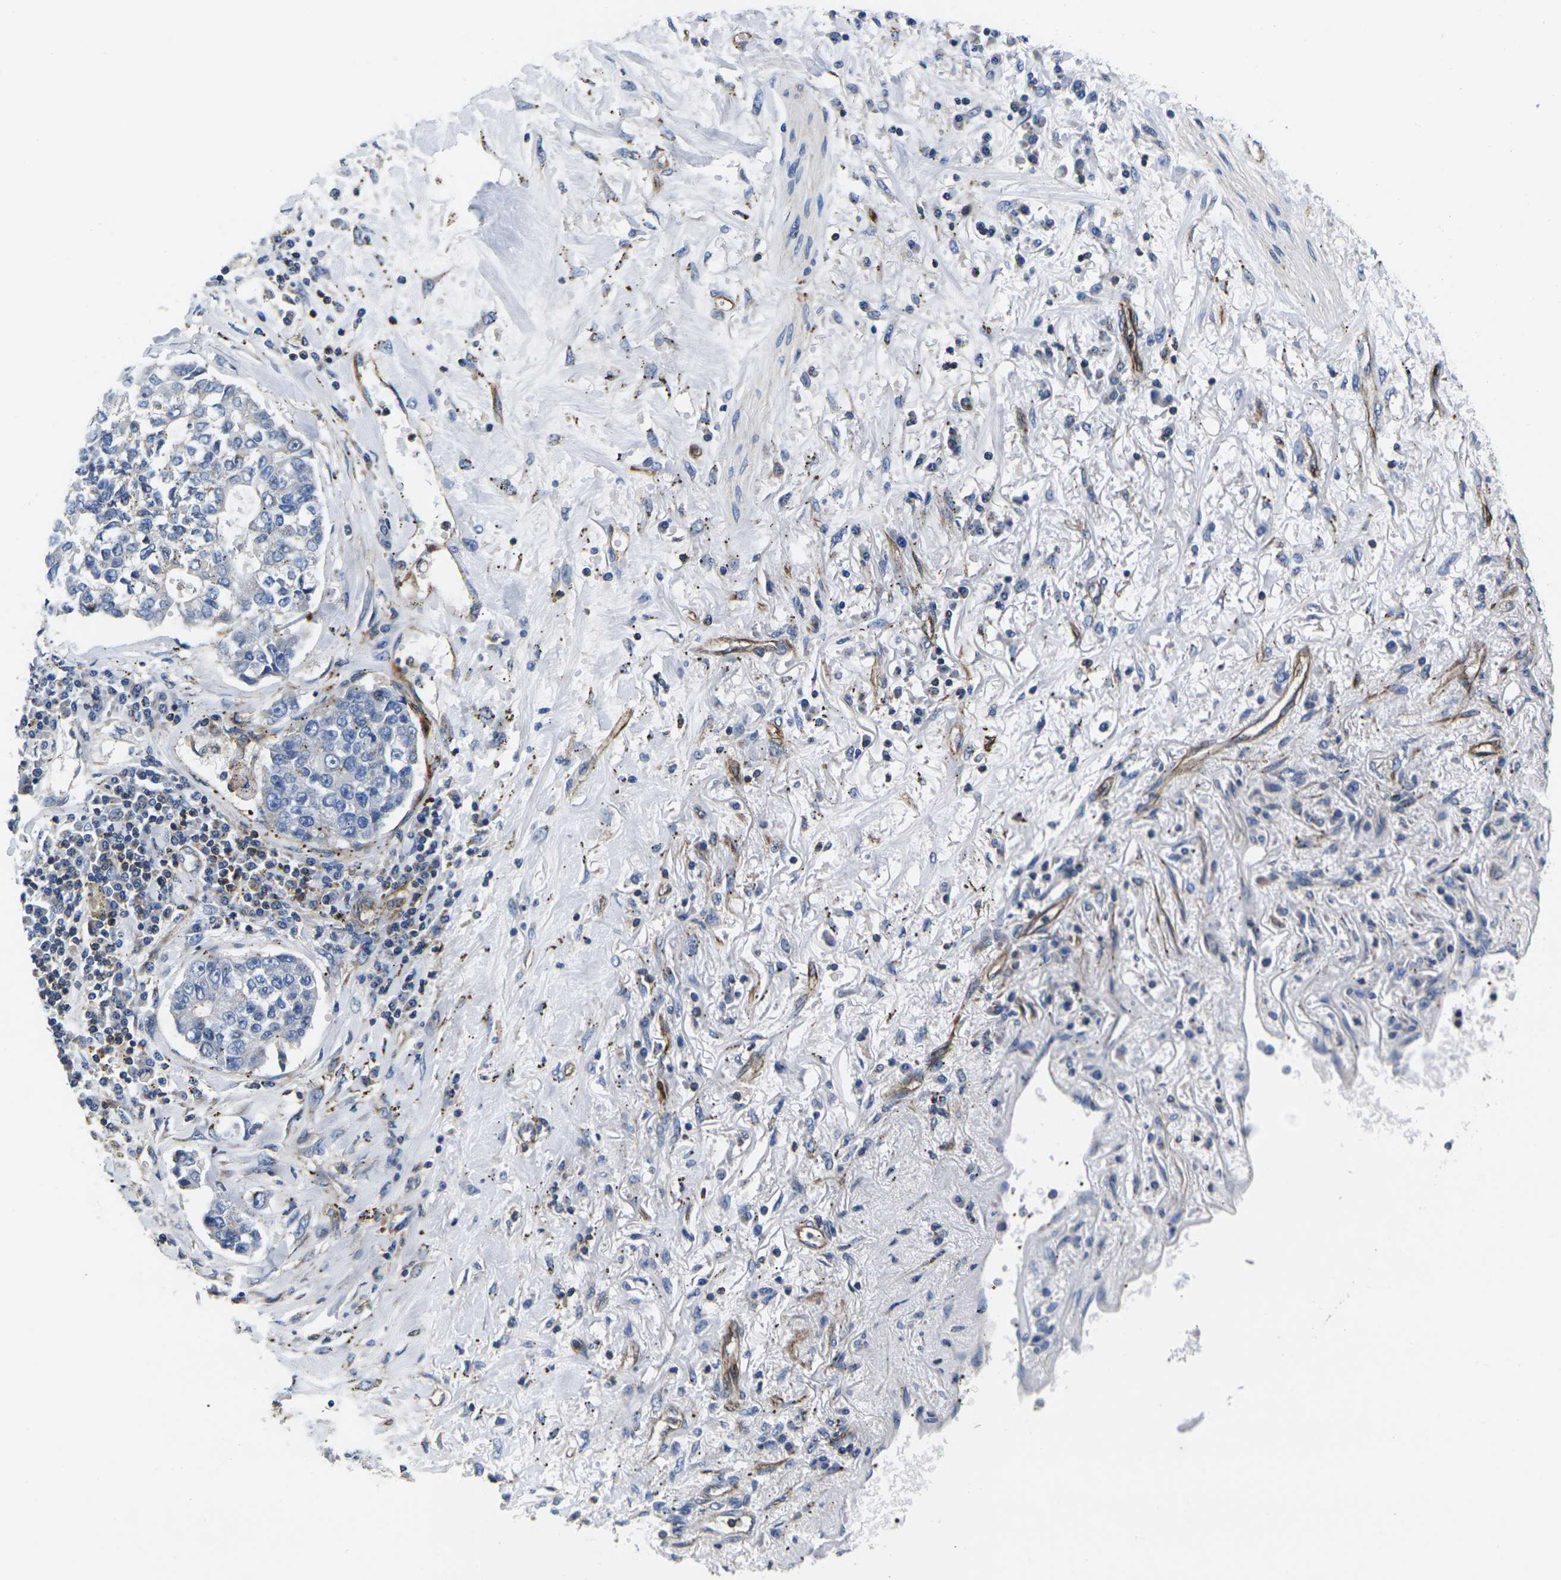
{"staining": {"intensity": "negative", "quantity": "none", "location": "none"}, "tissue": "lung cancer", "cell_type": "Tumor cells", "image_type": "cancer", "snomed": [{"axis": "morphology", "description": "Adenocarcinoma, NOS"}, {"axis": "topography", "description": "Lung"}], "caption": "IHC of human lung cancer reveals no positivity in tumor cells.", "gene": "GPR4", "patient": {"sex": "male", "age": 49}}